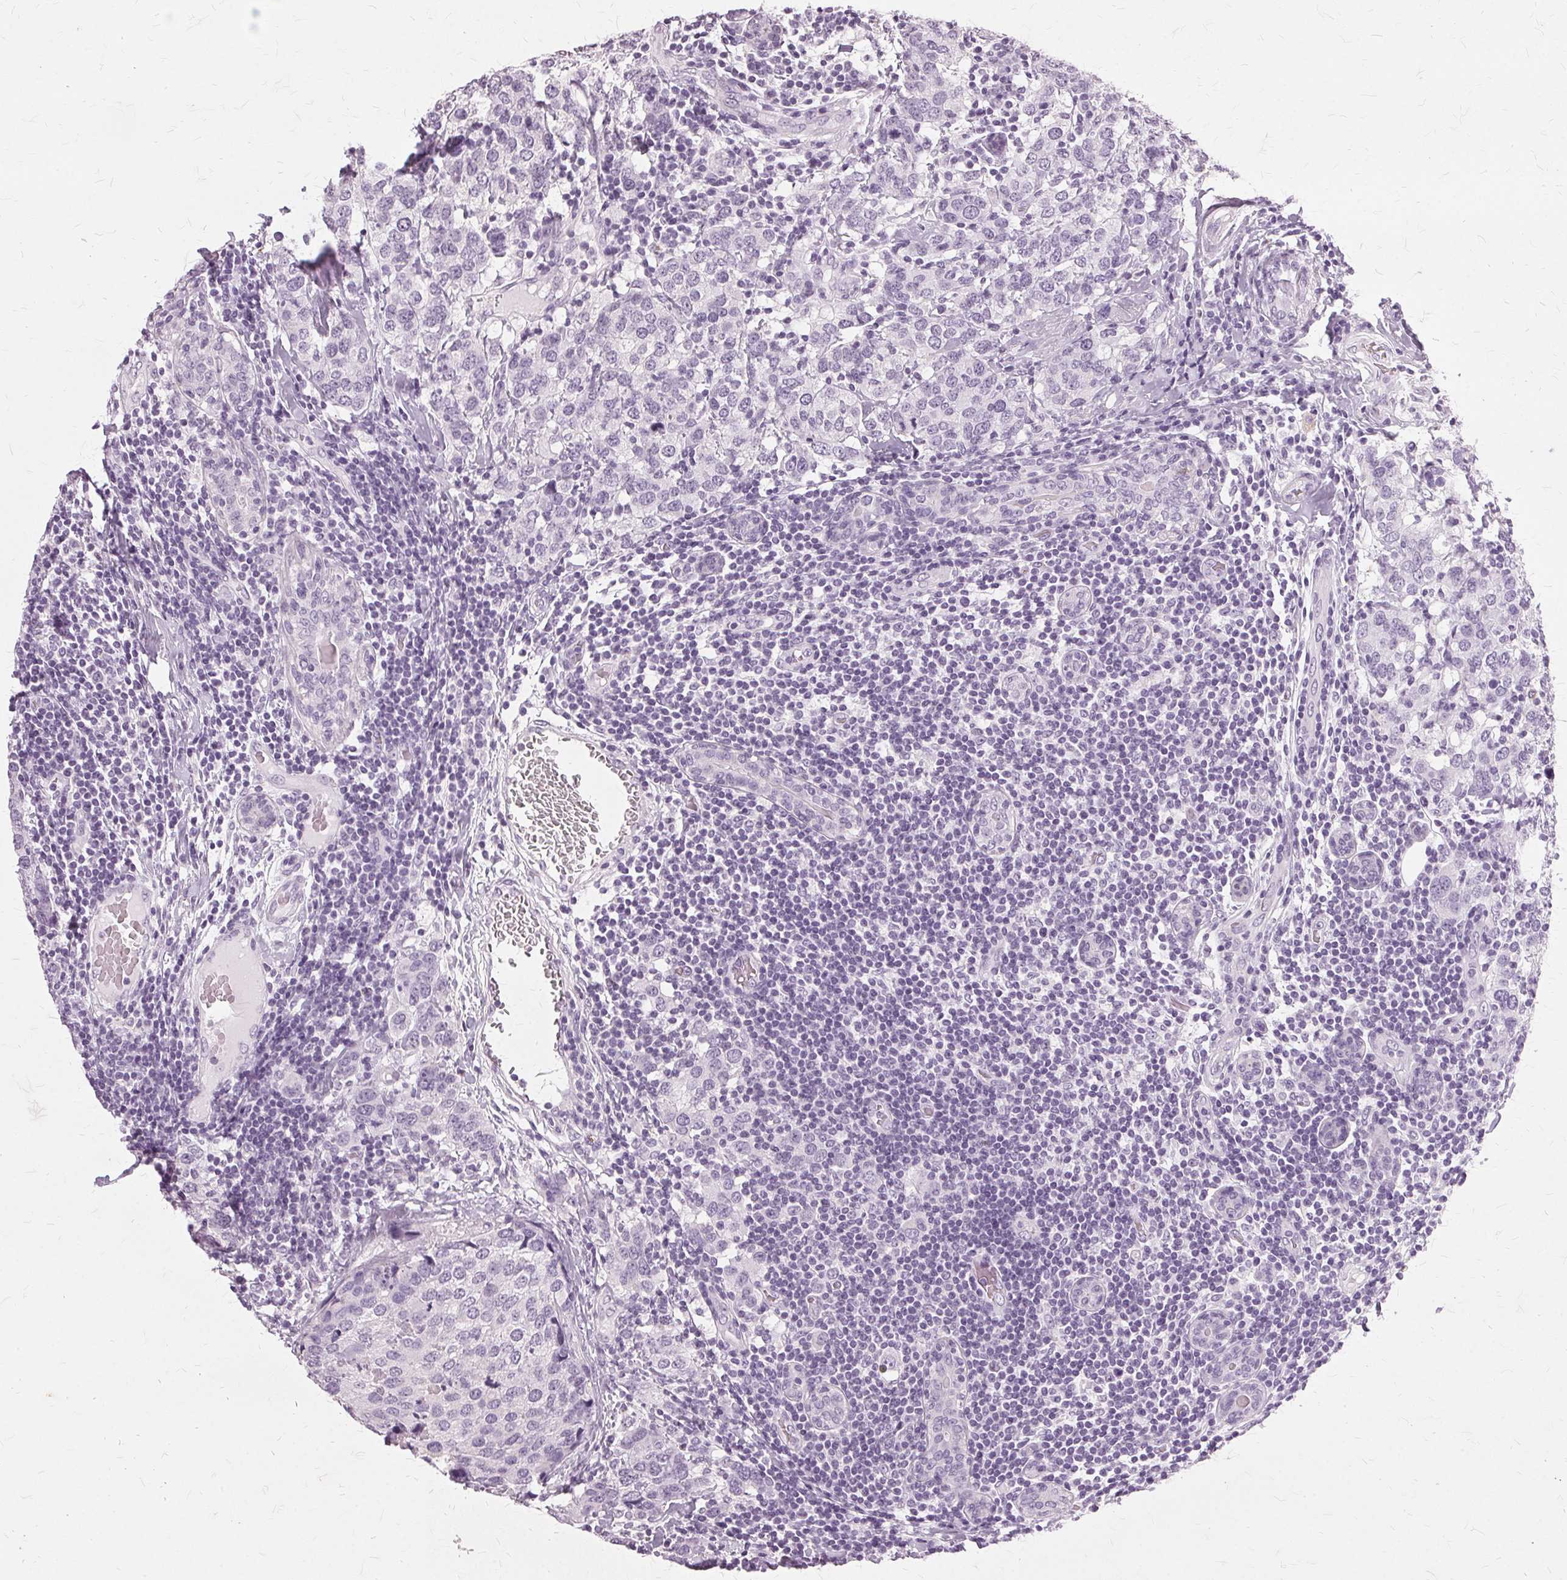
{"staining": {"intensity": "negative", "quantity": "none", "location": "none"}, "tissue": "breast cancer", "cell_type": "Tumor cells", "image_type": "cancer", "snomed": [{"axis": "morphology", "description": "Lobular carcinoma"}, {"axis": "topography", "description": "Breast"}], "caption": "Immunohistochemical staining of human breast cancer shows no significant expression in tumor cells.", "gene": "SLC45A3", "patient": {"sex": "female", "age": 59}}